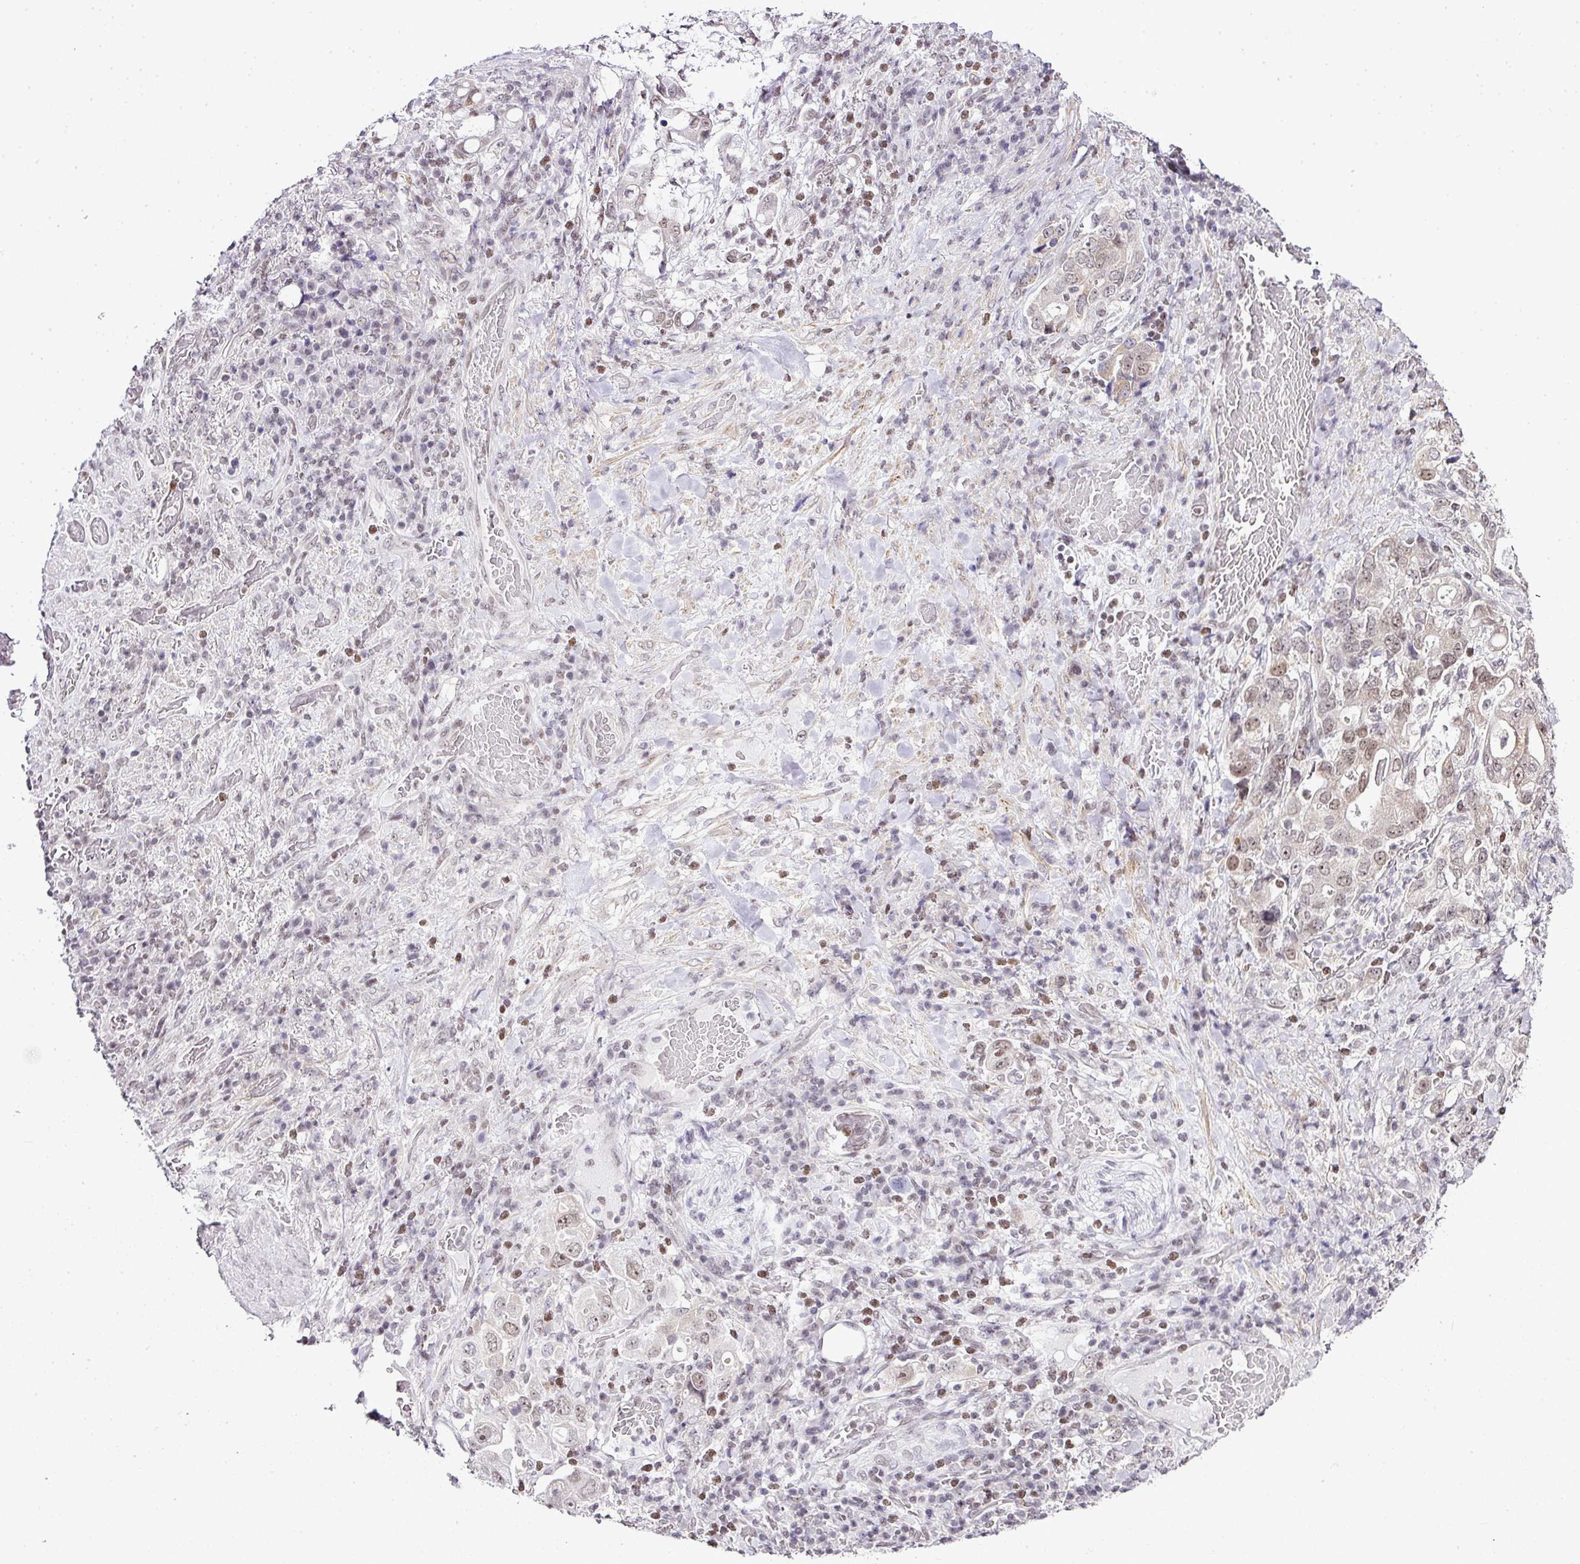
{"staining": {"intensity": "weak", "quantity": "<25%", "location": "nuclear"}, "tissue": "stomach cancer", "cell_type": "Tumor cells", "image_type": "cancer", "snomed": [{"axis": "morphology", "description": "Adenocarcinoma, NOS"}, {"axis": "topography", "description": "Stomach, upper"}, {"axis": "topography", "description": "Stomach"}], "caption": "Human stomach cancer (adenocarcinoma) stained for a protein using IHC exhibits no positivity in tumor cells.", "gene": "FAM32A", "patient": {"sex": "male", "age": 62}}